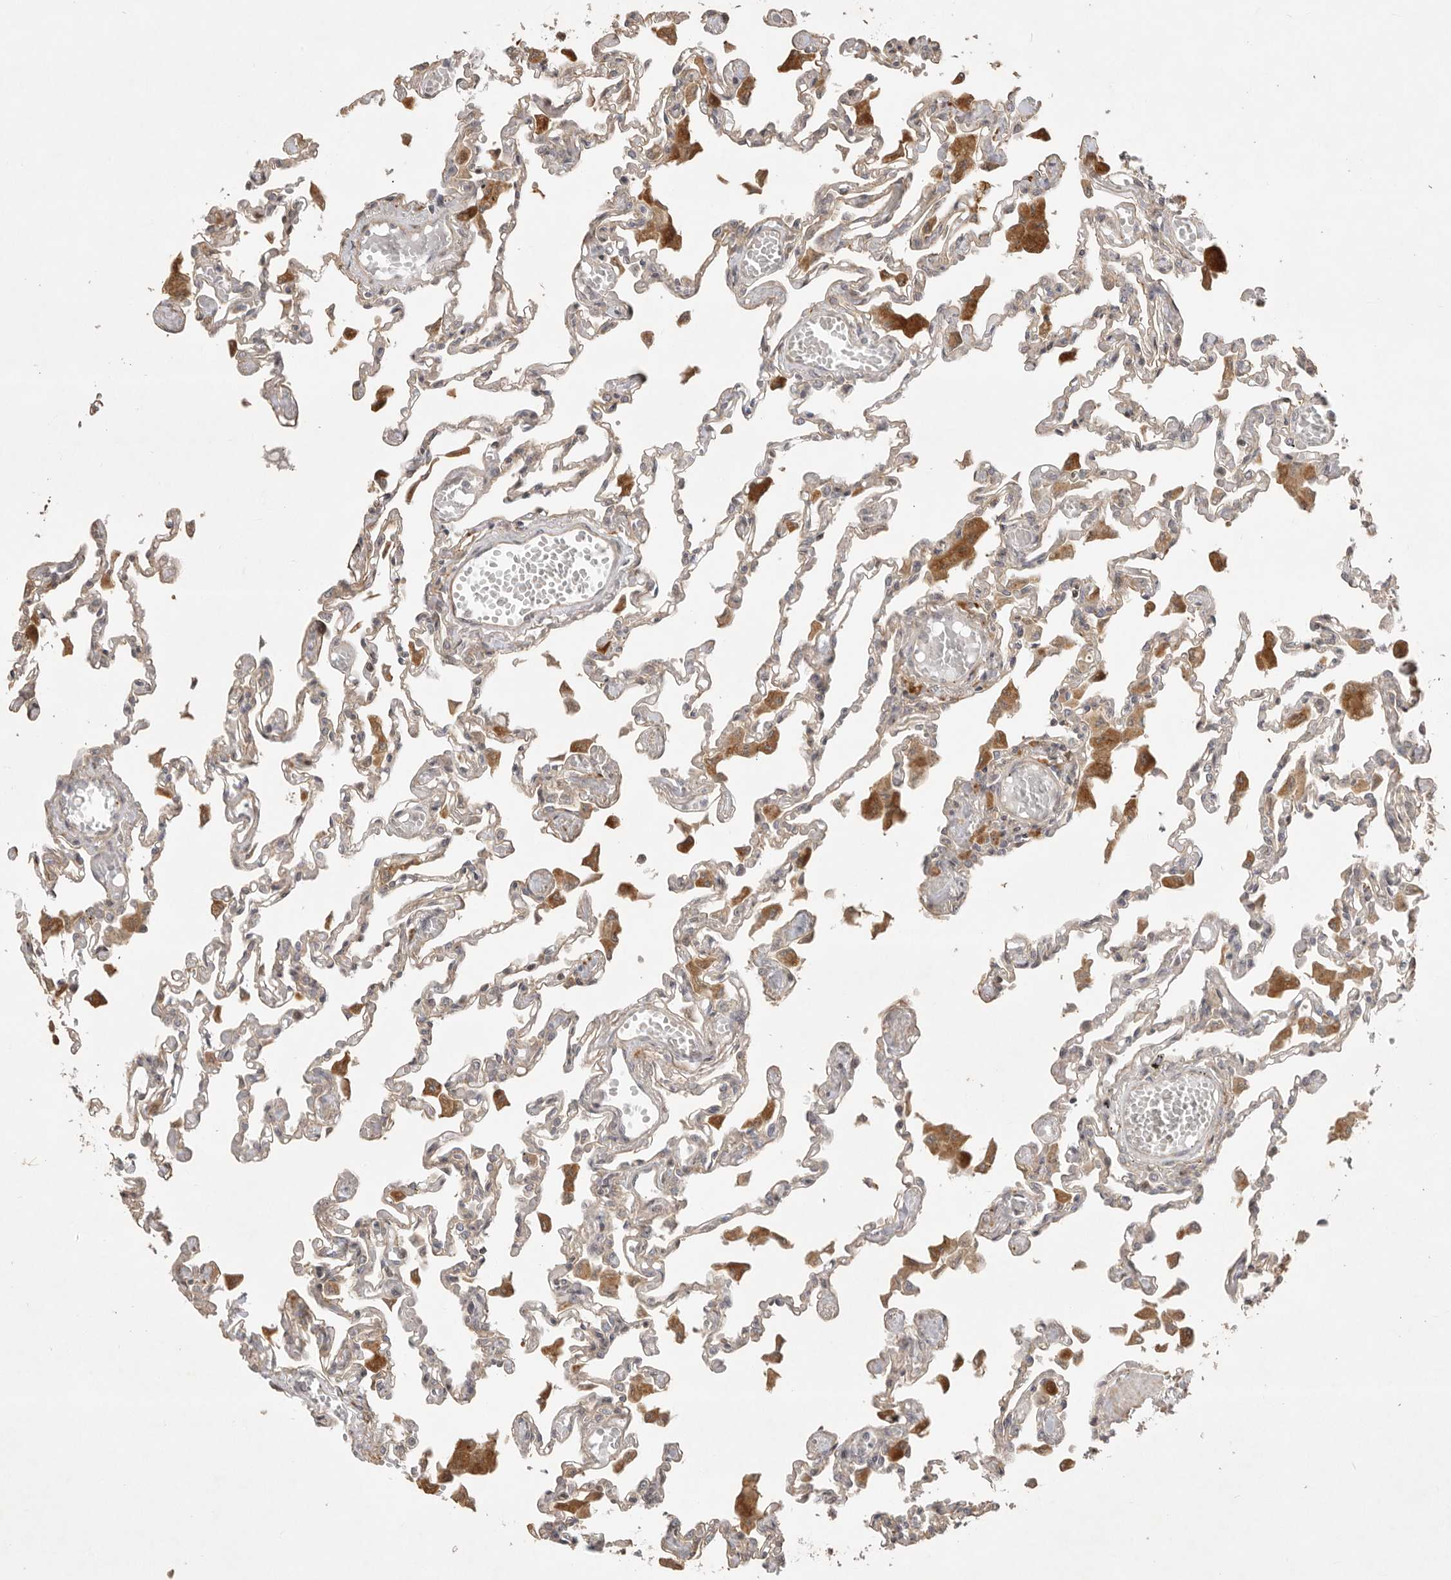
{"staining": {"intensity": "negative", "quantity": "none", "location": "none"}, "tissue": "lung", "cell_type": "Alveolar cells", "image_type": "normal", "snomed": [{"axis": "morphology", "description": "Normal tissue, NOS"}, {"axis": "topography", "description": "Bronchus"}, {"axis": "topography", "description": "Lung"}], "caption": "An image of human lung is negative for staining in alveolar cells. The staining is performed using DAB brown chromogen with nuclei counter-stained in using hematoxylin.", "gene": "DPH7", "patient": {"sex": "female", "age": 49}}